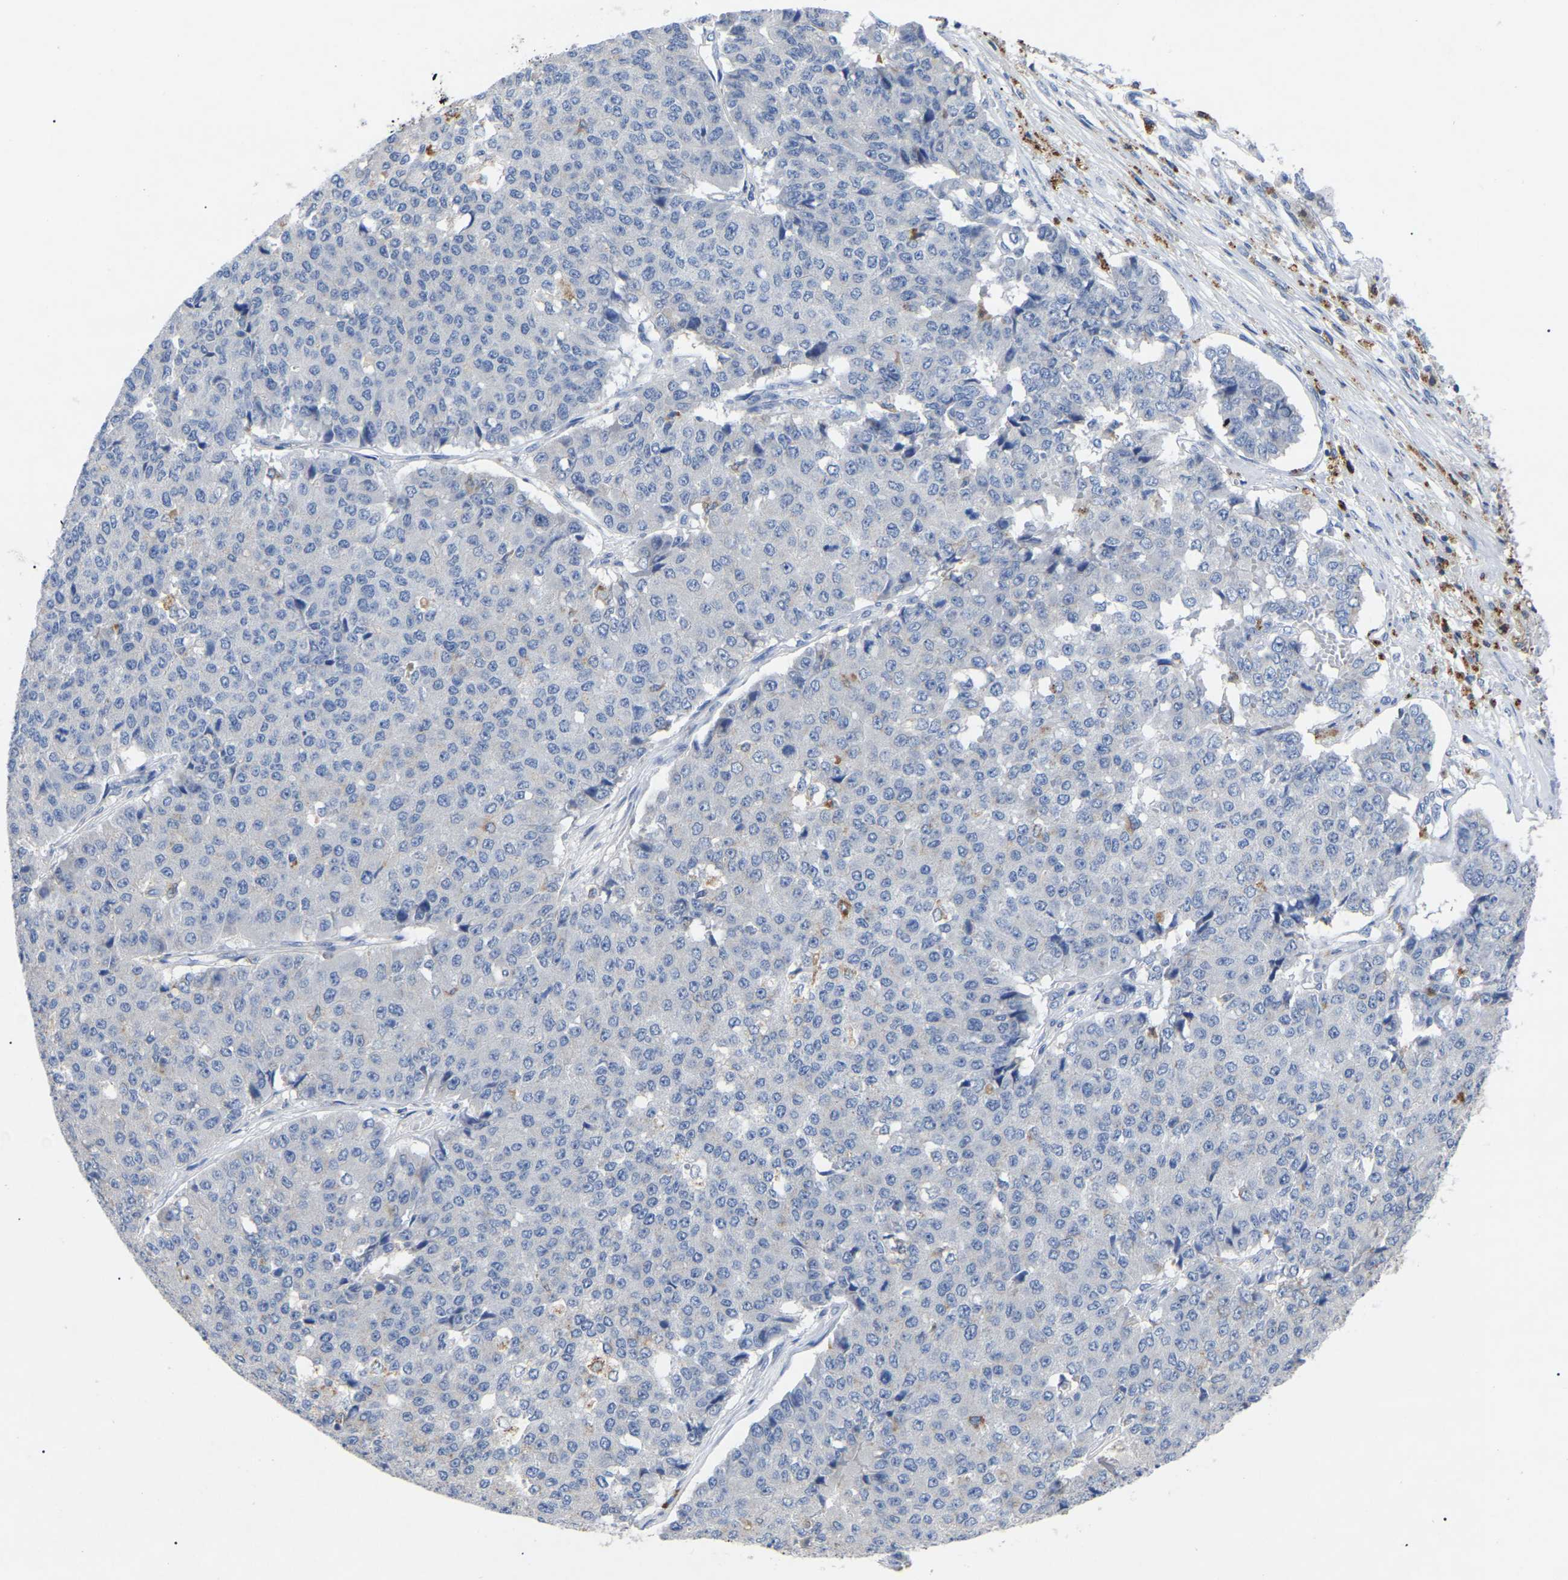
{"staining": {"intensity": "negative", "quantity": "none", "location": "none"}, "tissue": "pancreatic cancer", "cell_type": "Tumor cells", "image_type": "cancer", "snomed": [{"axis": "morphology", "description": "Adenocarcinoma, NOS"}, {"axis": "topography", "description": "Pancreas"}], "caption": "DAB immunohistochemical staining of pancreatic cancer displays no significant staining in tumor cells.", "gene": "SMPD2", "patient": {"sex": "male", "age": 50}}